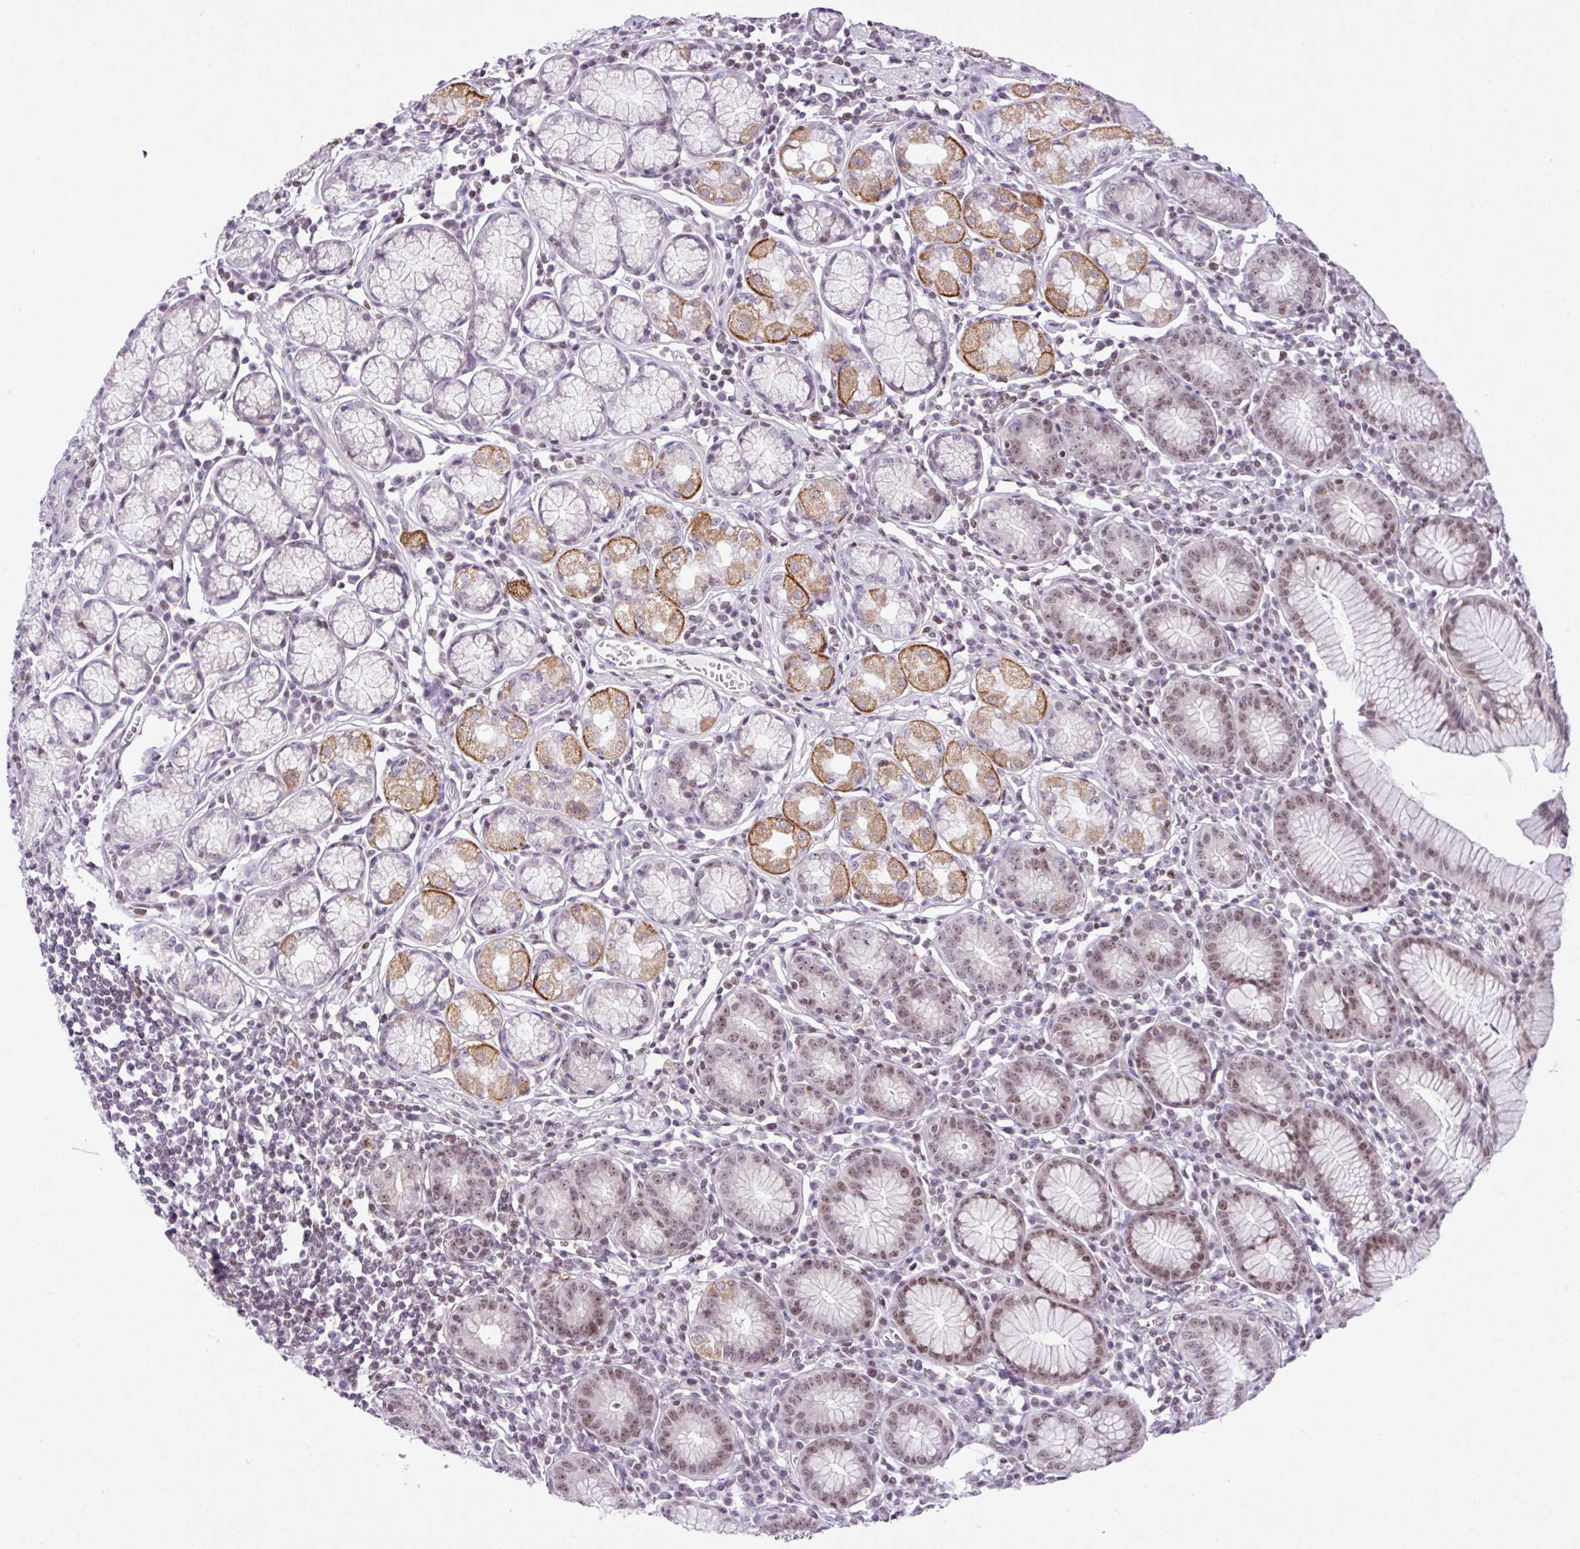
{"staining": {"intensity": "moderate", "quantity": "25%-75%", "location": "cytoplasmic/membranous,nuclear"}, "tissue": "stomach", "cell_type": "Glandular cells", "image_type": "normal", "snomed": [{"axis": "morphology", "description": "Normal tissue, NOS"}, {"axis": "topography", "description": "Stomach"}], "caption": "Stomach was stained to show a protein in brown. There is medium levels of moderate cytoplasmic/membranous,nuclear staining in about 25%-75% of glandular cells. The staining was performed using DAB (3,3'-diaminobenzidine) to visualize the protein expression in brown, while the nuclei were stained in blue with hematoxylin (Magnification: 20x).", "gene": "CCDC137", "patient": {"sex": "male", "age": 55}}